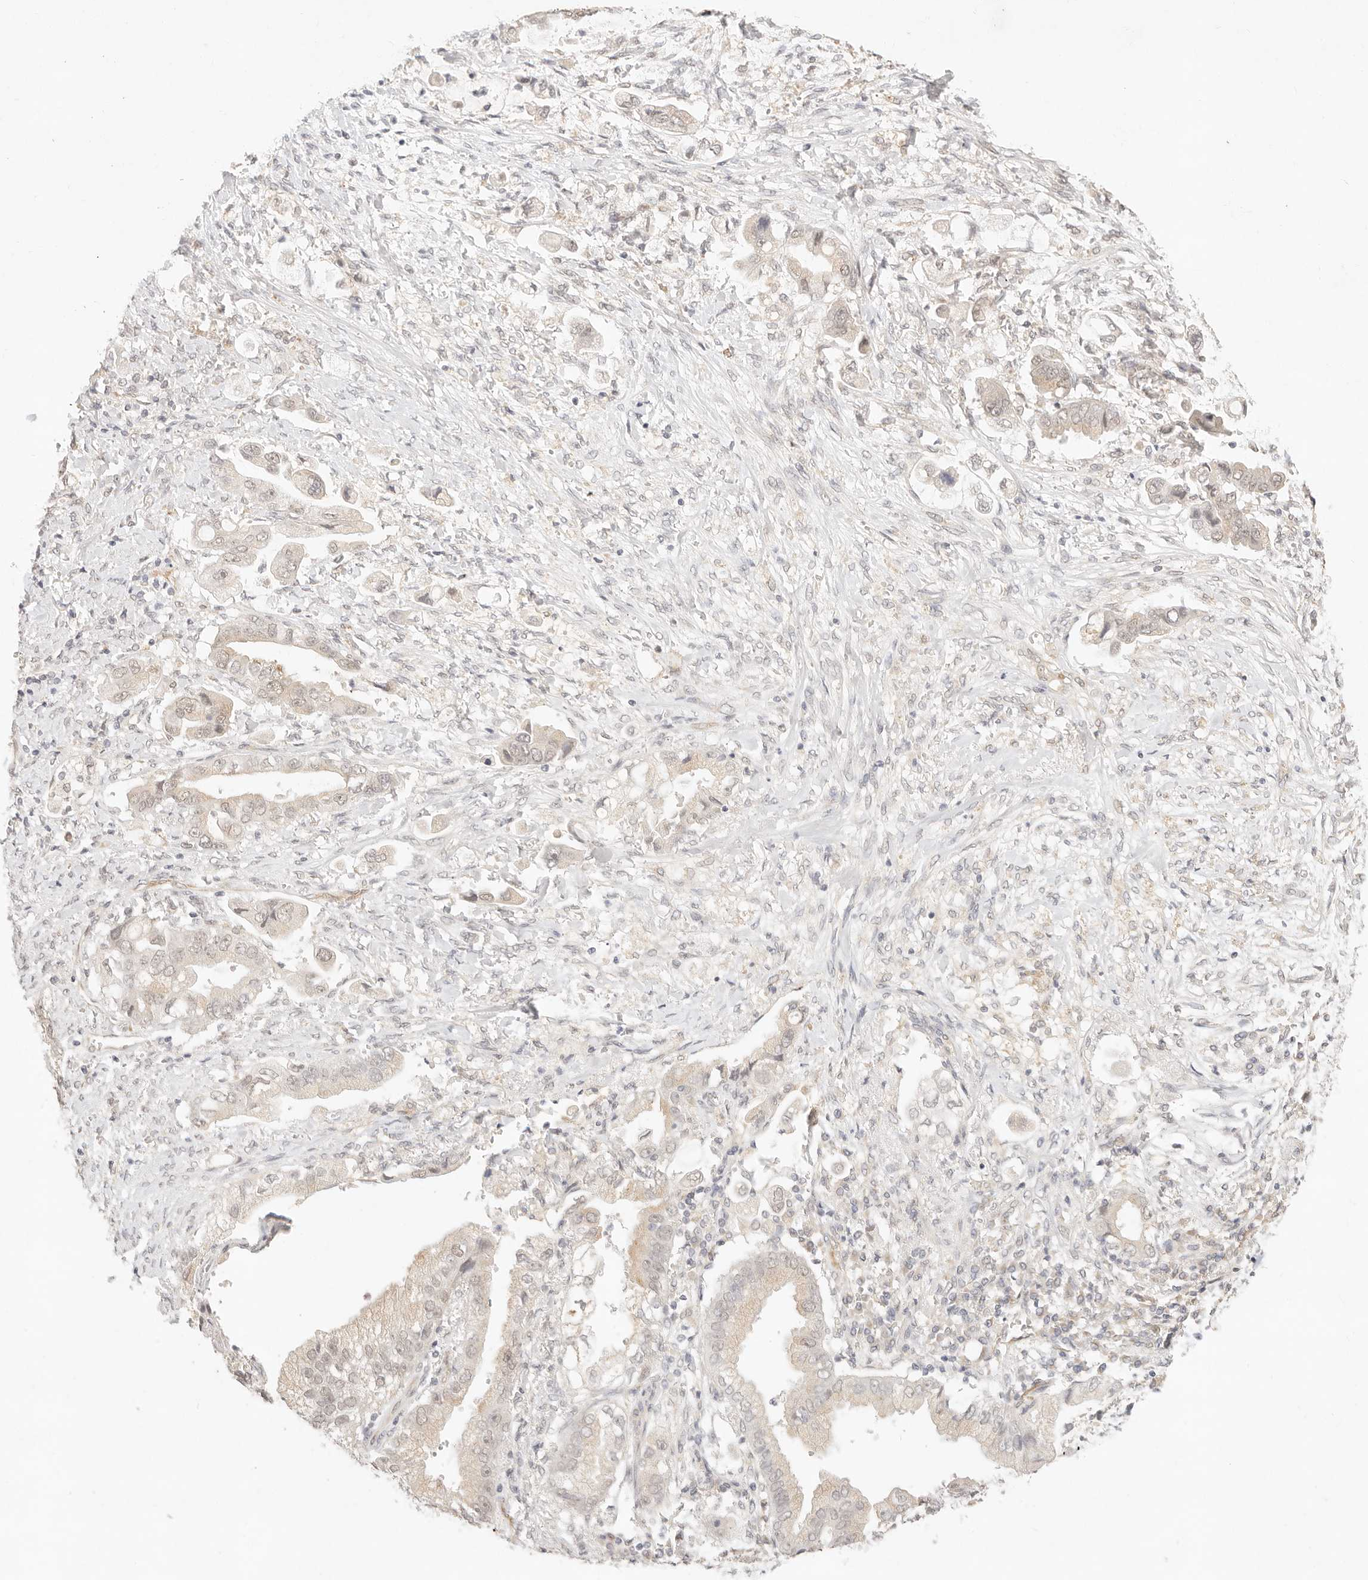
{"staining": {"intensity": "negative", "quantity": "none", "location": "none"}, "tissue": "stomach cancer", "cell_type": "Tumor cells", "image_type": "cancer", "snomed": [{"axis": "morphology", "description": "Adenocarcinoma, NOS"}, {"axis": "topography", "description": "Stomach"}], "caption": "Tumor cells are negative for protein expression in human stomach adenocarcinoma.", "gene": "GPR156", "patient": {"sex": "male", "age": 62}}